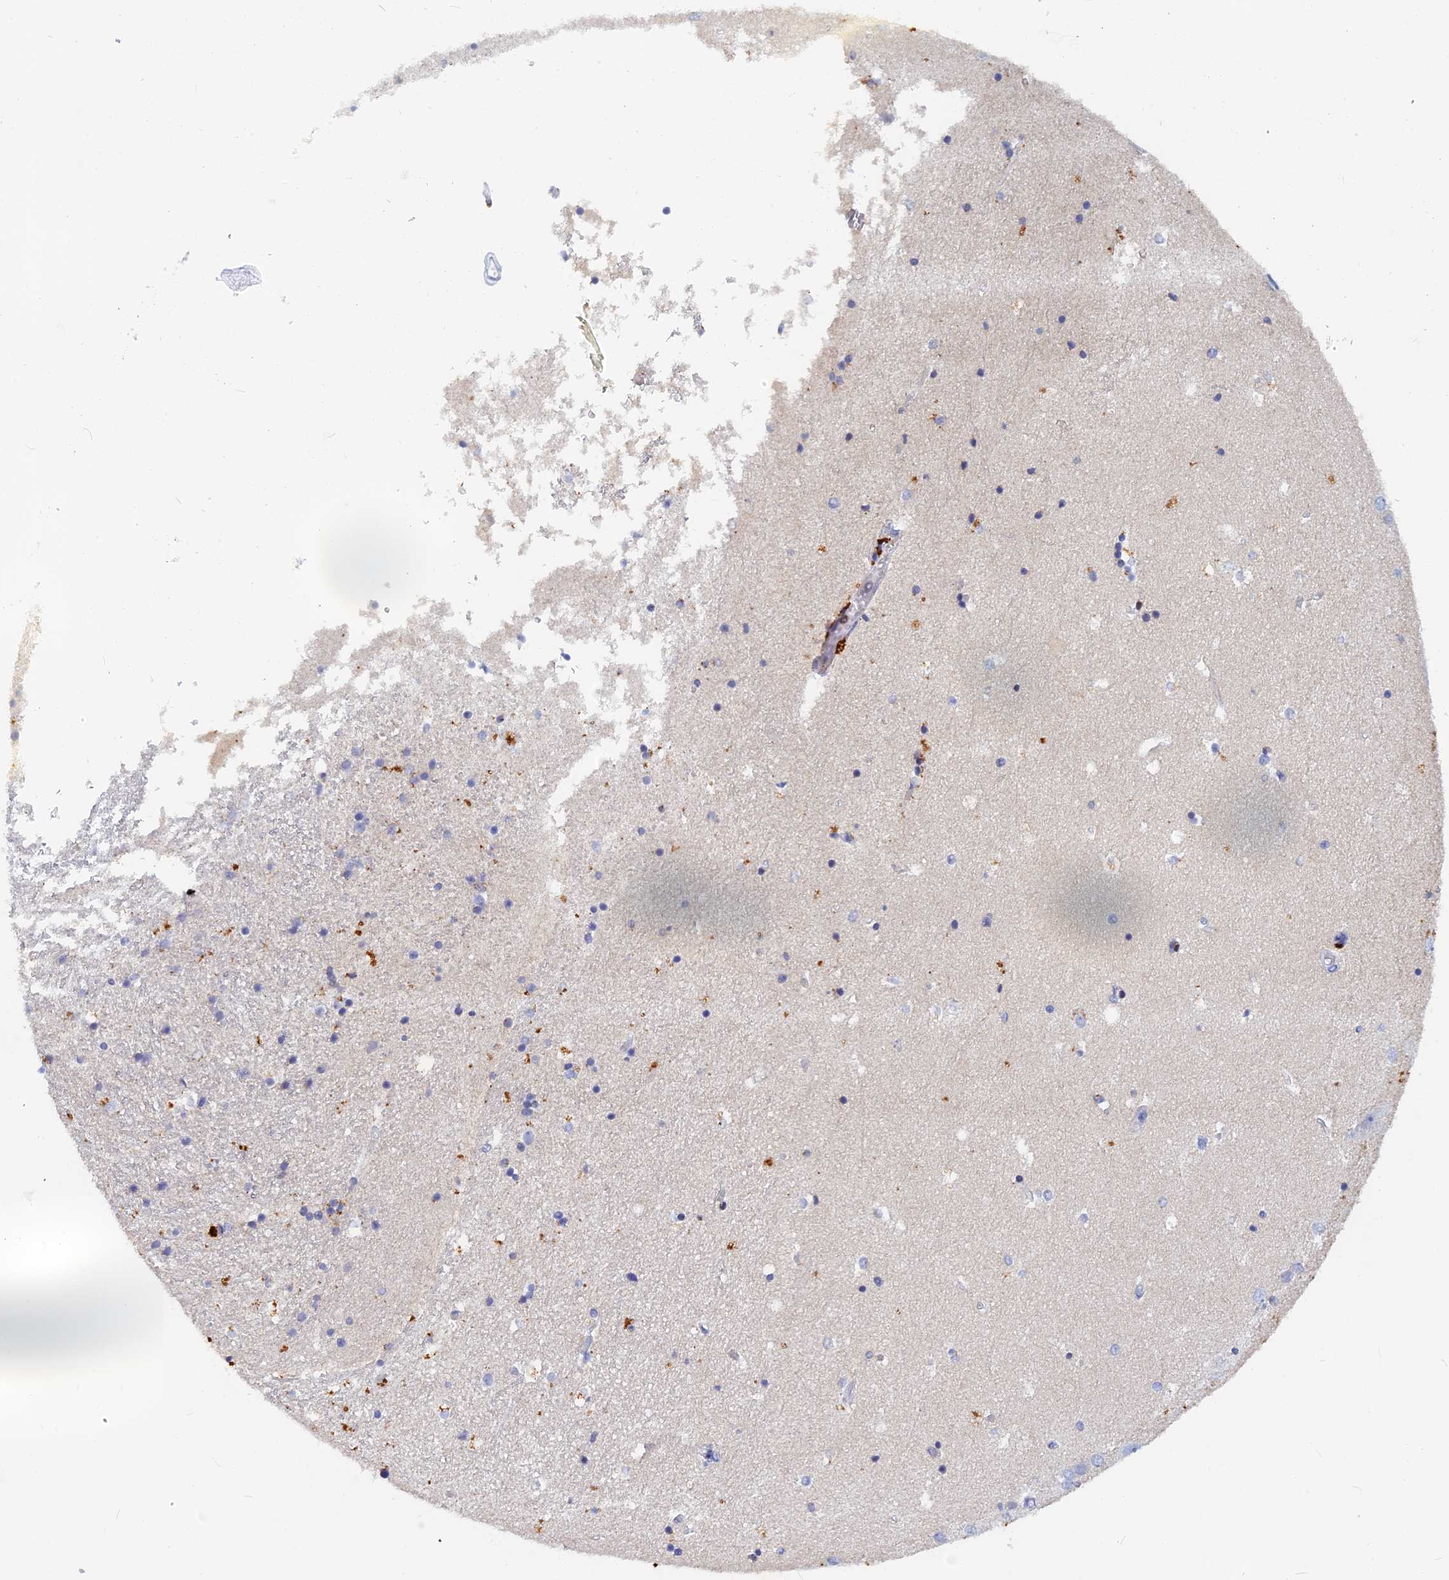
{"staining": {"intensity": "negative", "quantity": "none", "location": "none"}, "tissue": "hippocampus", "cell_type": "Glial cells", "image_type": "normal", "snomed": [{"axis": "morphology", "description": "Normal tissue, NOS"}, {"axis": "topography", "description": "Hippocampus"}], "caption": "Glial cells are negative for protein expression in normal human hippocampus. (DAB IHC, high magnification).", "gene": "ACP7", "patient": {"sex": "female", "age": 52}}